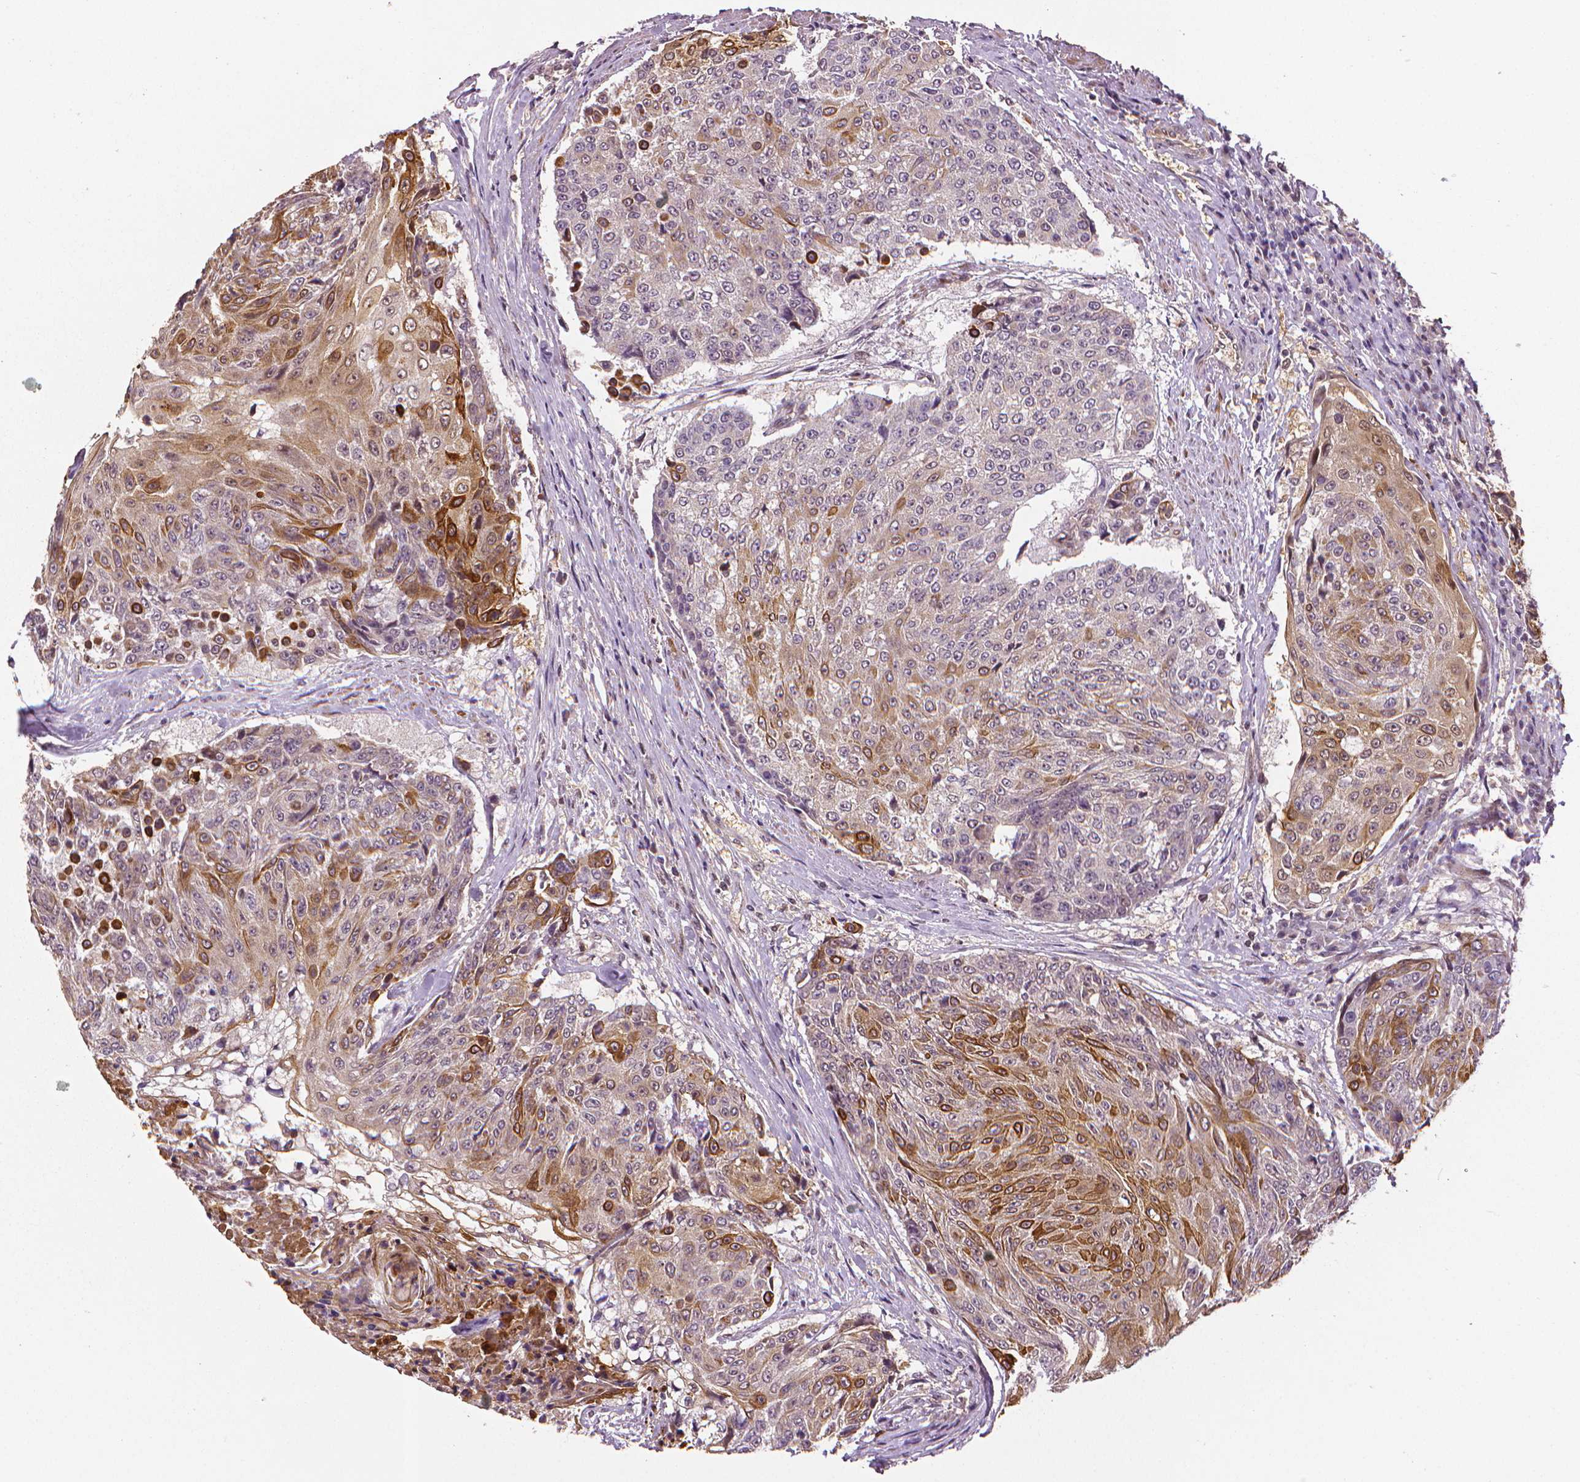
{"staining": {"intensity": "strong", "quantity": "<25%", "location": "cytoplasmic/membranous,nuclear"}, "tissue": "urothelial cancer", "cell_type": "Tumor cells", "image_type": "cancer", "snomed": [{"axis": "morphology", "description": "Urothelial carcinoma, High grade"}, {"axis": "topography", "description": "Urinary bladder"}], "caption": "High-grade urothelial carcinoma stained for a protein (brown) demonstrates strong cytoplasmic/membranous and nuclear positive staining in approximately <25% of tumor cells.", "gene": "STAT3", "patient": {"sex": "female", "age": 63}}